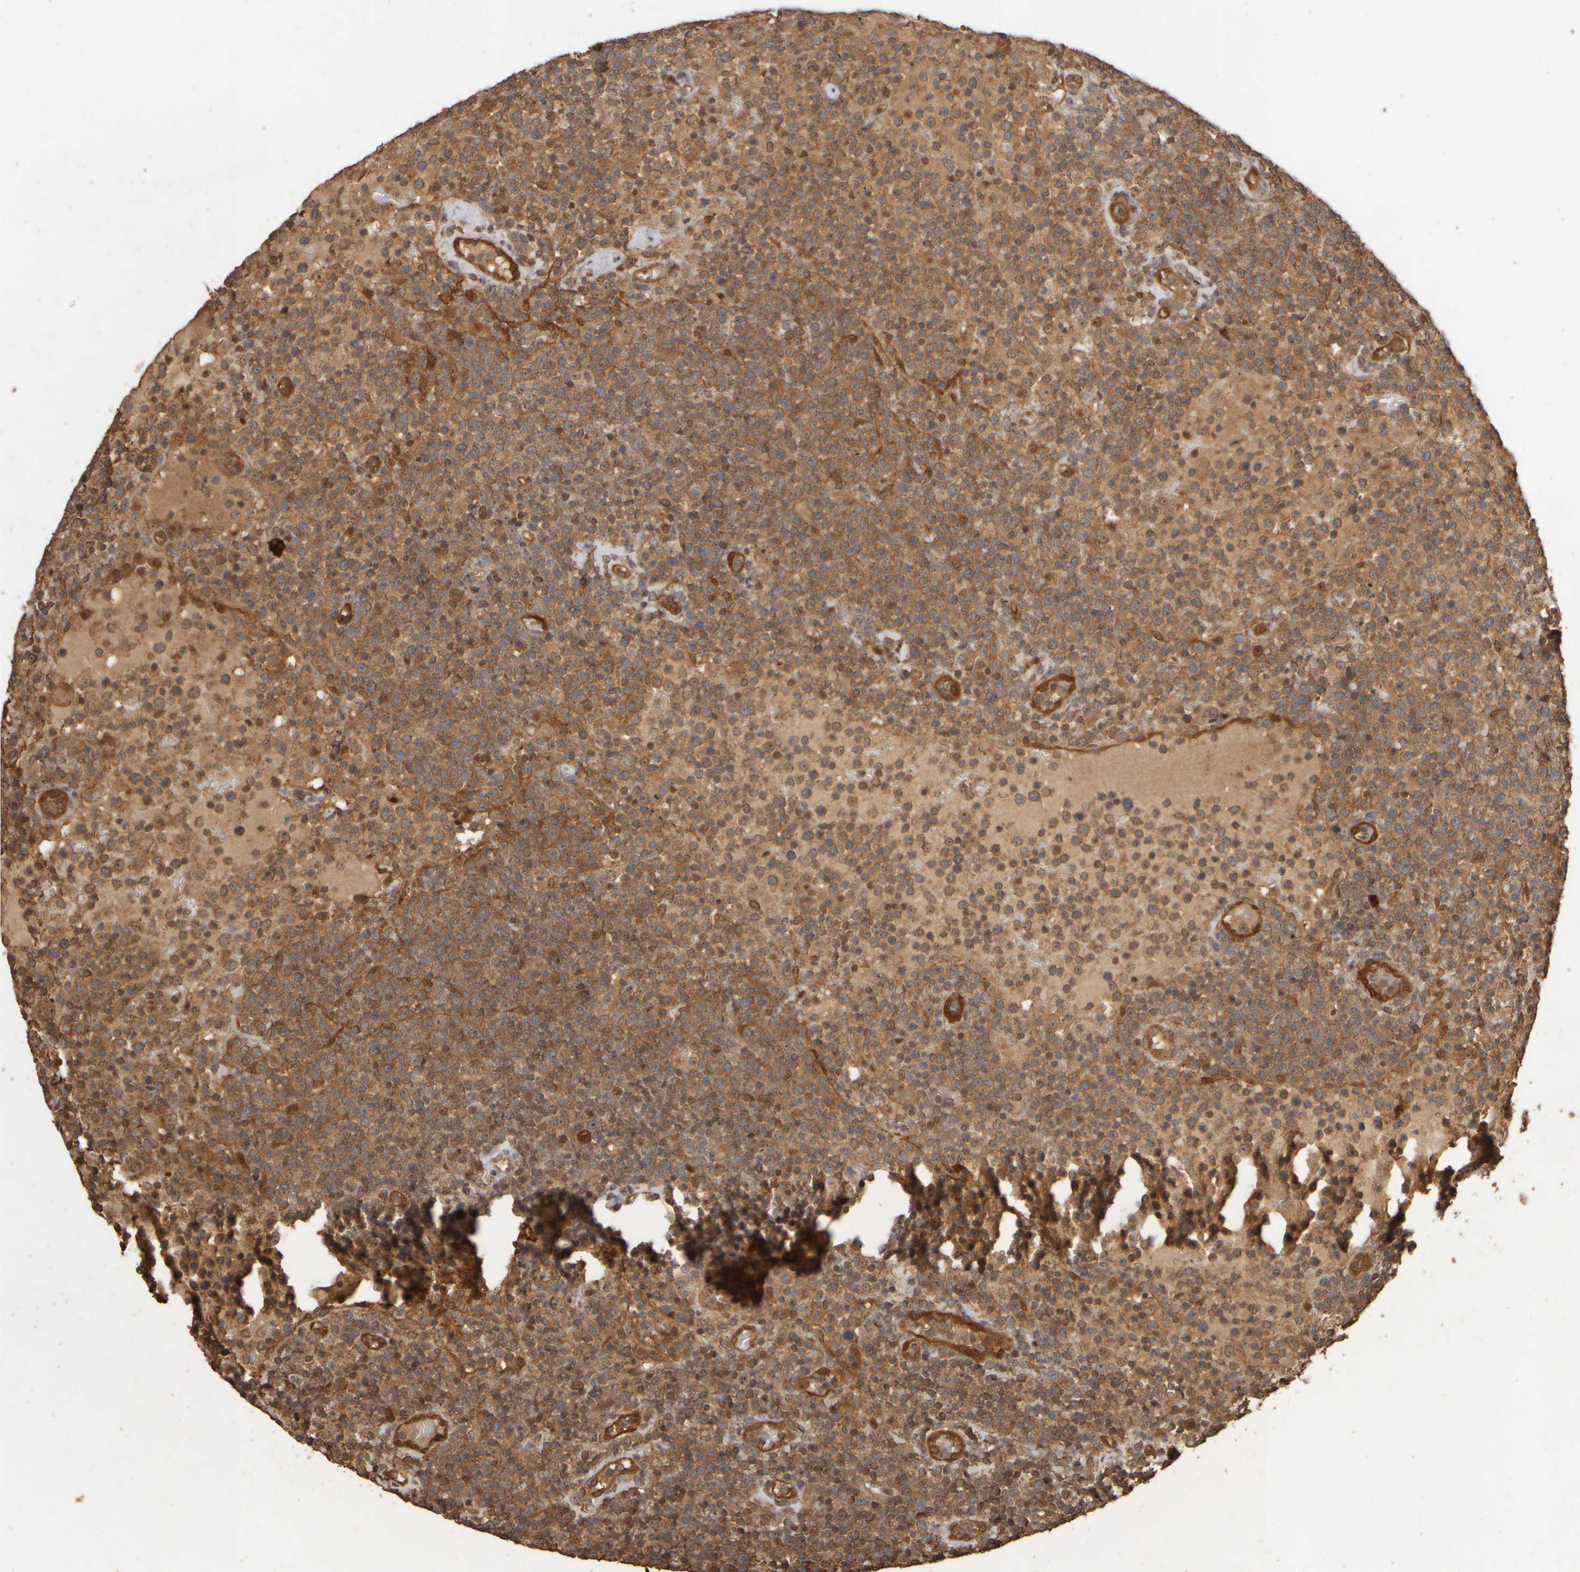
{"staining": {"intensity": "moderate", "quantity": ">75%", "location": "cytoplasmic/membranous,nuclear"}, "tissue": "lymphoma", "cell_type": "Tumor cells", "image_type": "cancer", "snomed": [{"axis": "morphology", "description": "Malignant lymphoma, non-Hodgkin's type, High grade"}, {"axis": "topography", "description": "Lymph node"}], "caption": "Lymphoma stained with immunohistochemistry (IHC) shows moderate cytoplasmic/membranous and nuclear staining in about >75% of tumor cells.", "gene": "SPHK1", "patient": {"sex": "male", "age": 61}}